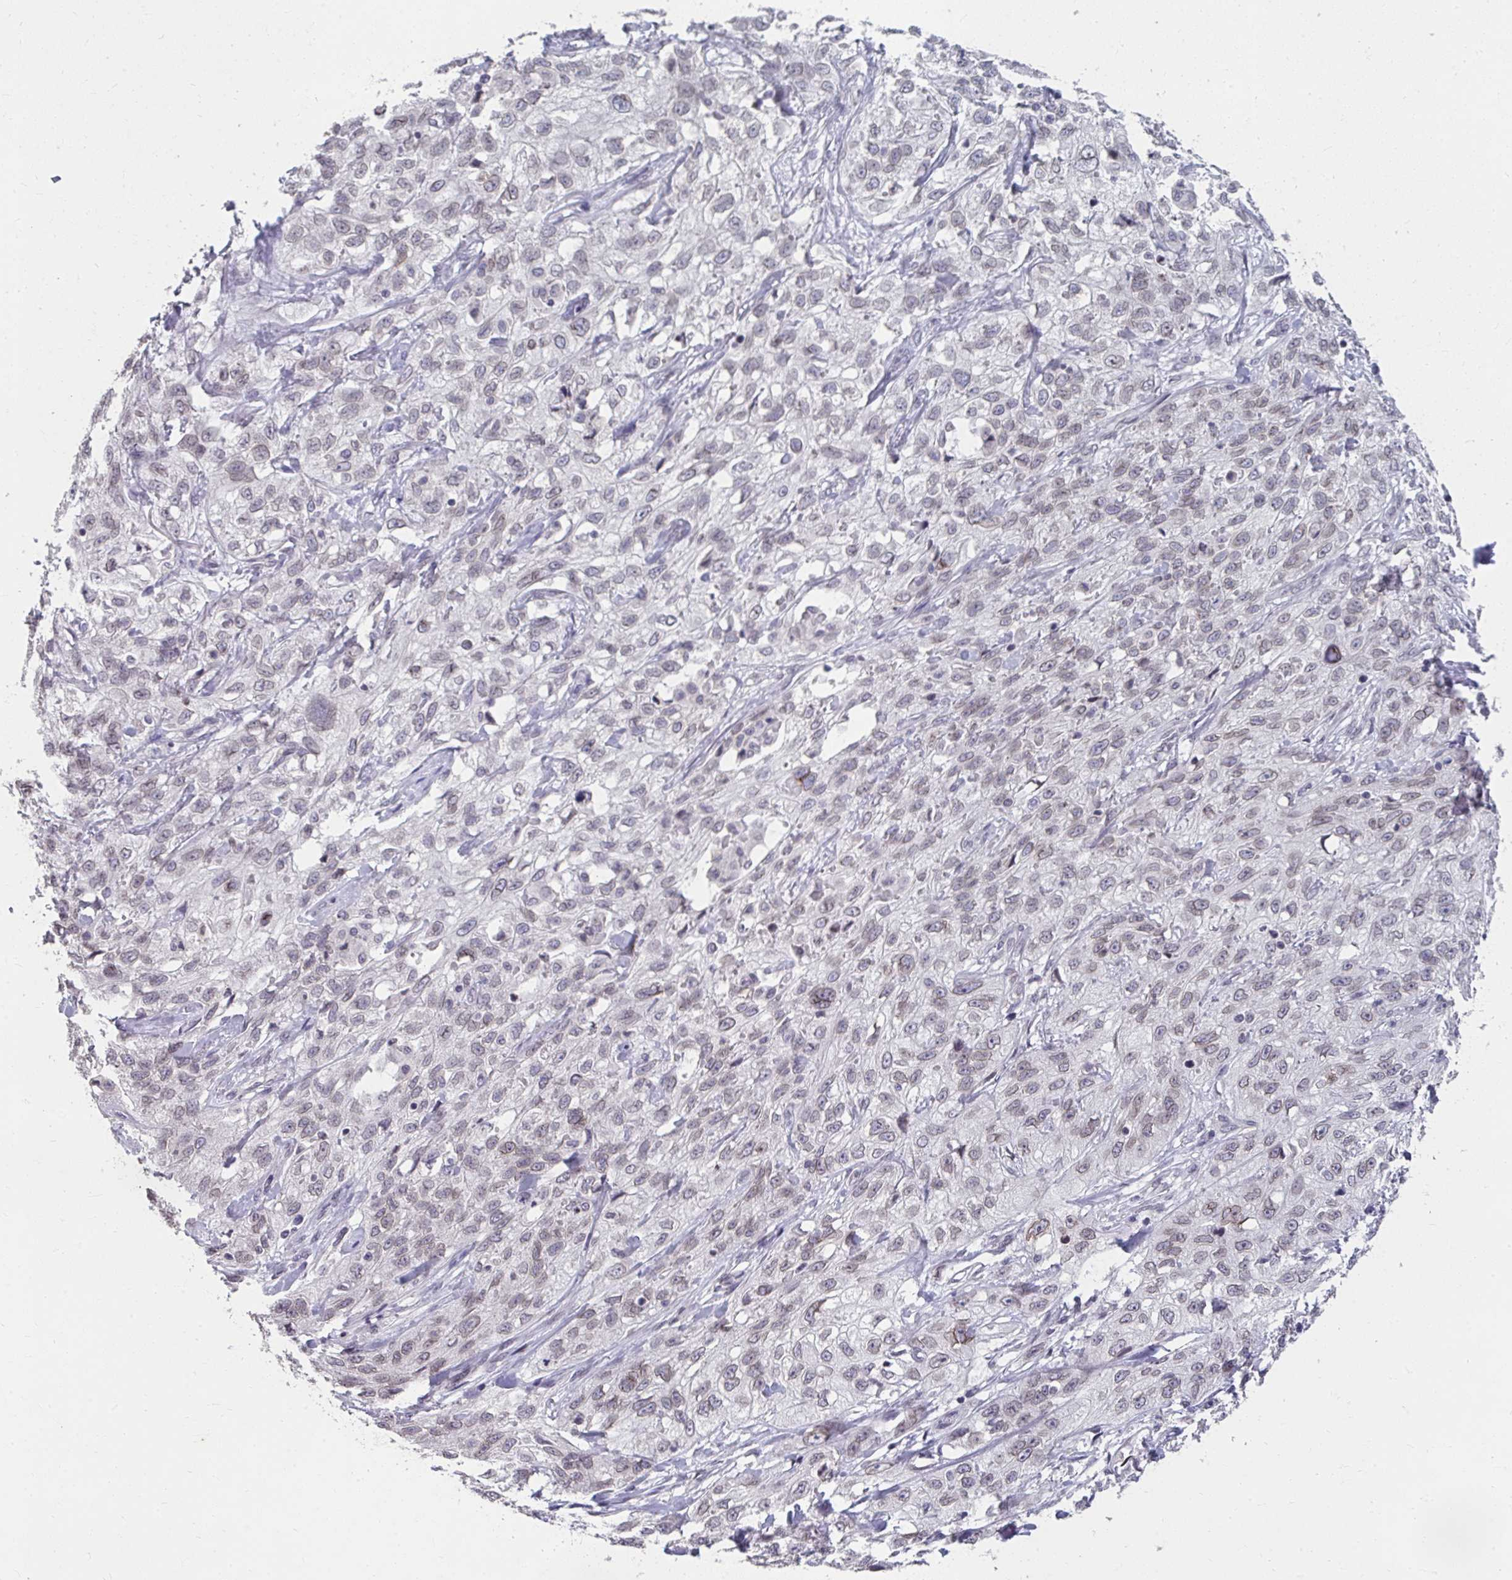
{"staining": {"intensity": "weak", "quantity": "<25%", "location": "nuclear"}, "tissue": "skin cancer", "cell_type": "Tumor cells", "image_type": "cancer", "snomed": [{"axis": "morphology", "description": "Squamous cell carcinoma, NOS"}, {"axis": "topography", "description": "Skin"}, {"axis": "topography", "description": "Vulva"}], "caption": "IHC of human squamous cell carcinoma (skin) exhibits no expression in tumor cells.", "gene": "NUP133", "patient": {"sex": "female", "age": 86}}